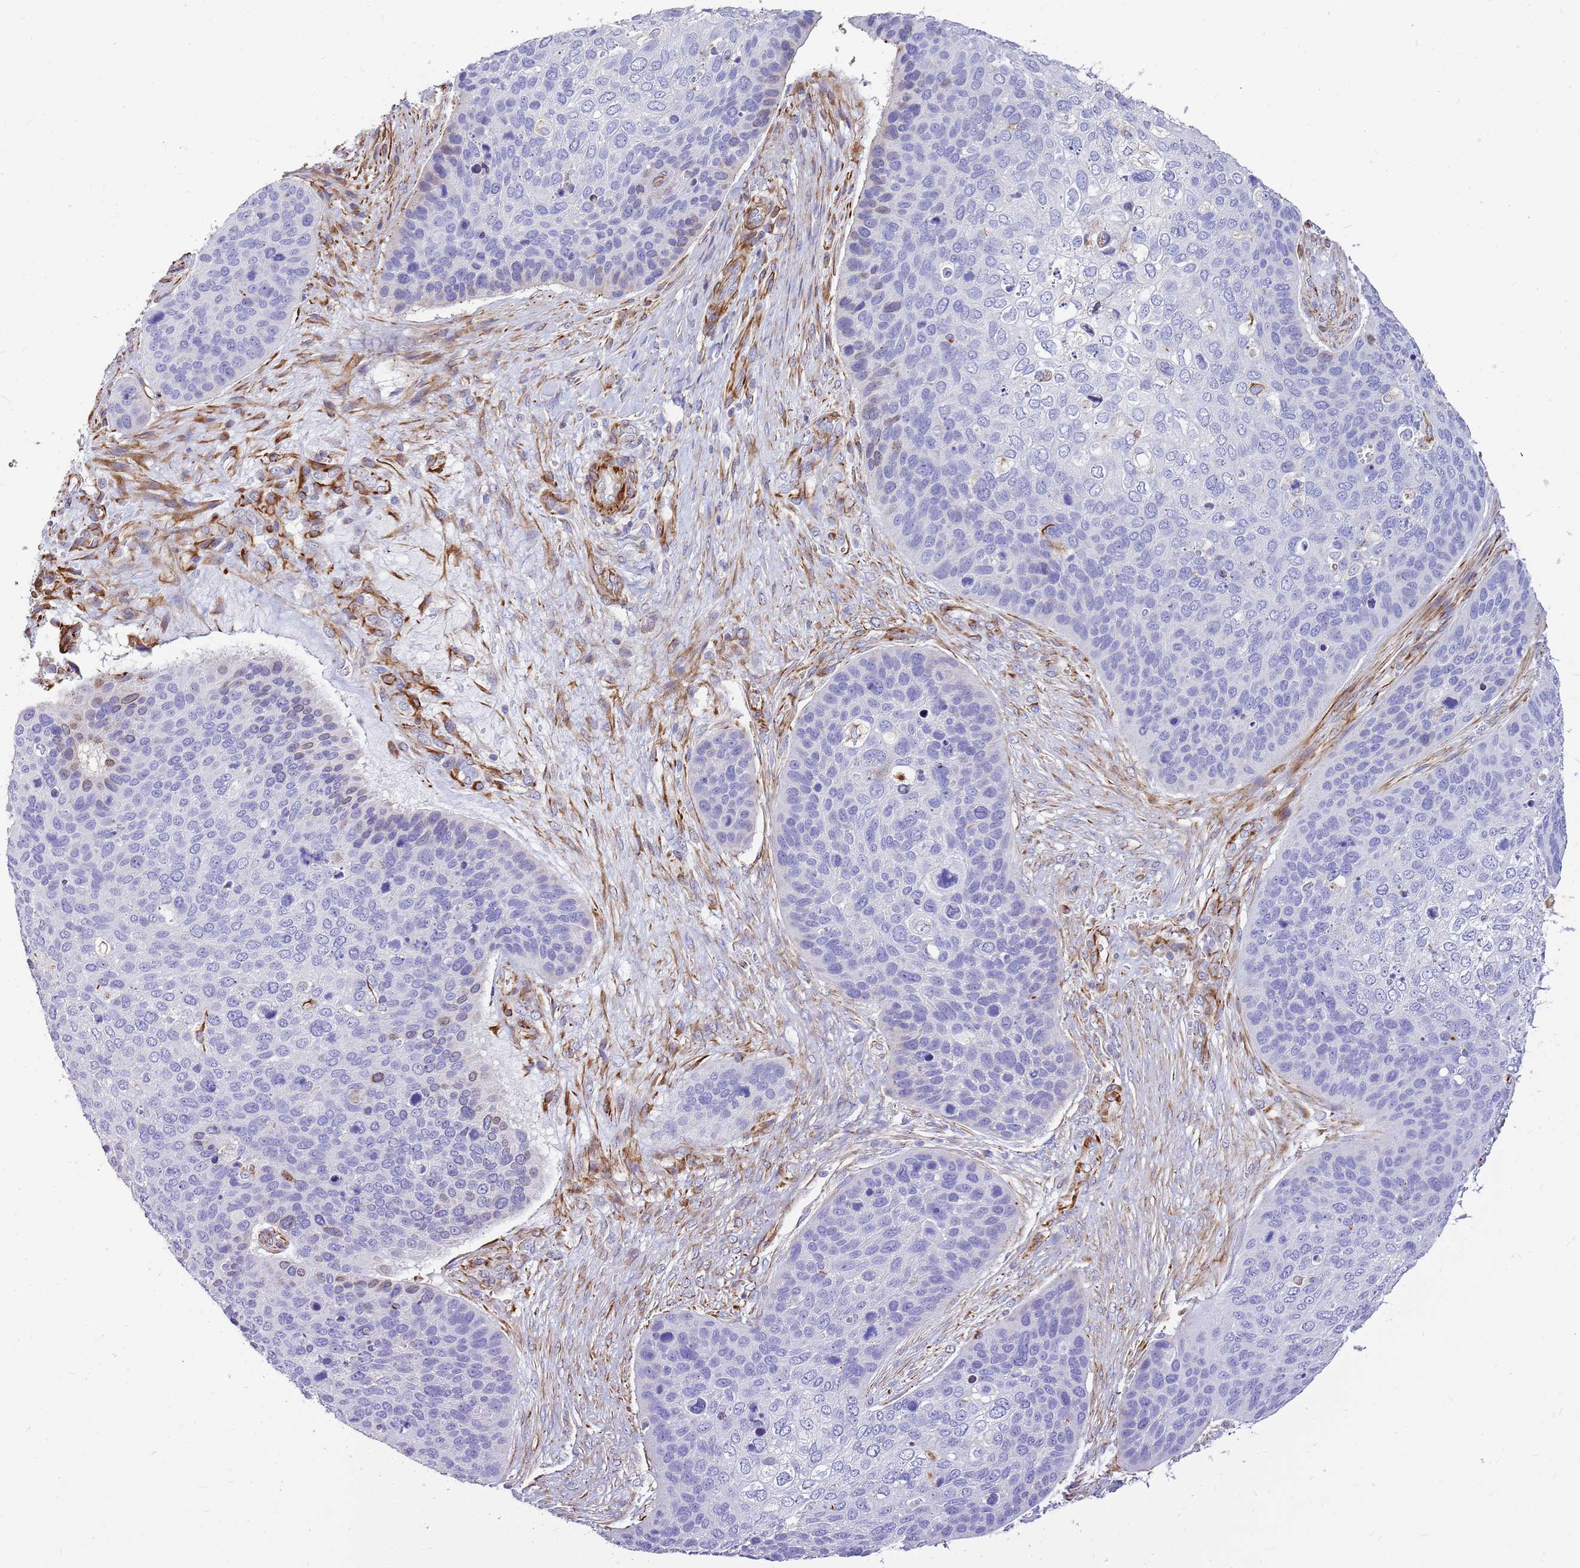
{"staining": {"intensity": "negative", "quantity": "none", "location": "none"}, "tissue": "skin cancer", "cell_type": "Tumor cells", "image_type": "cancer", "snomed": [{"axis": "morphology", "description": "Basal cell carcinoma"}, {"axis": "topography", "description": "Skin"}], "caption": "The photomicrograph exhibits no significant positivity in tumor cells of skin cancer.", "gene": "ZDHHC1", "patient": {"sex": "female", "age": 74}}